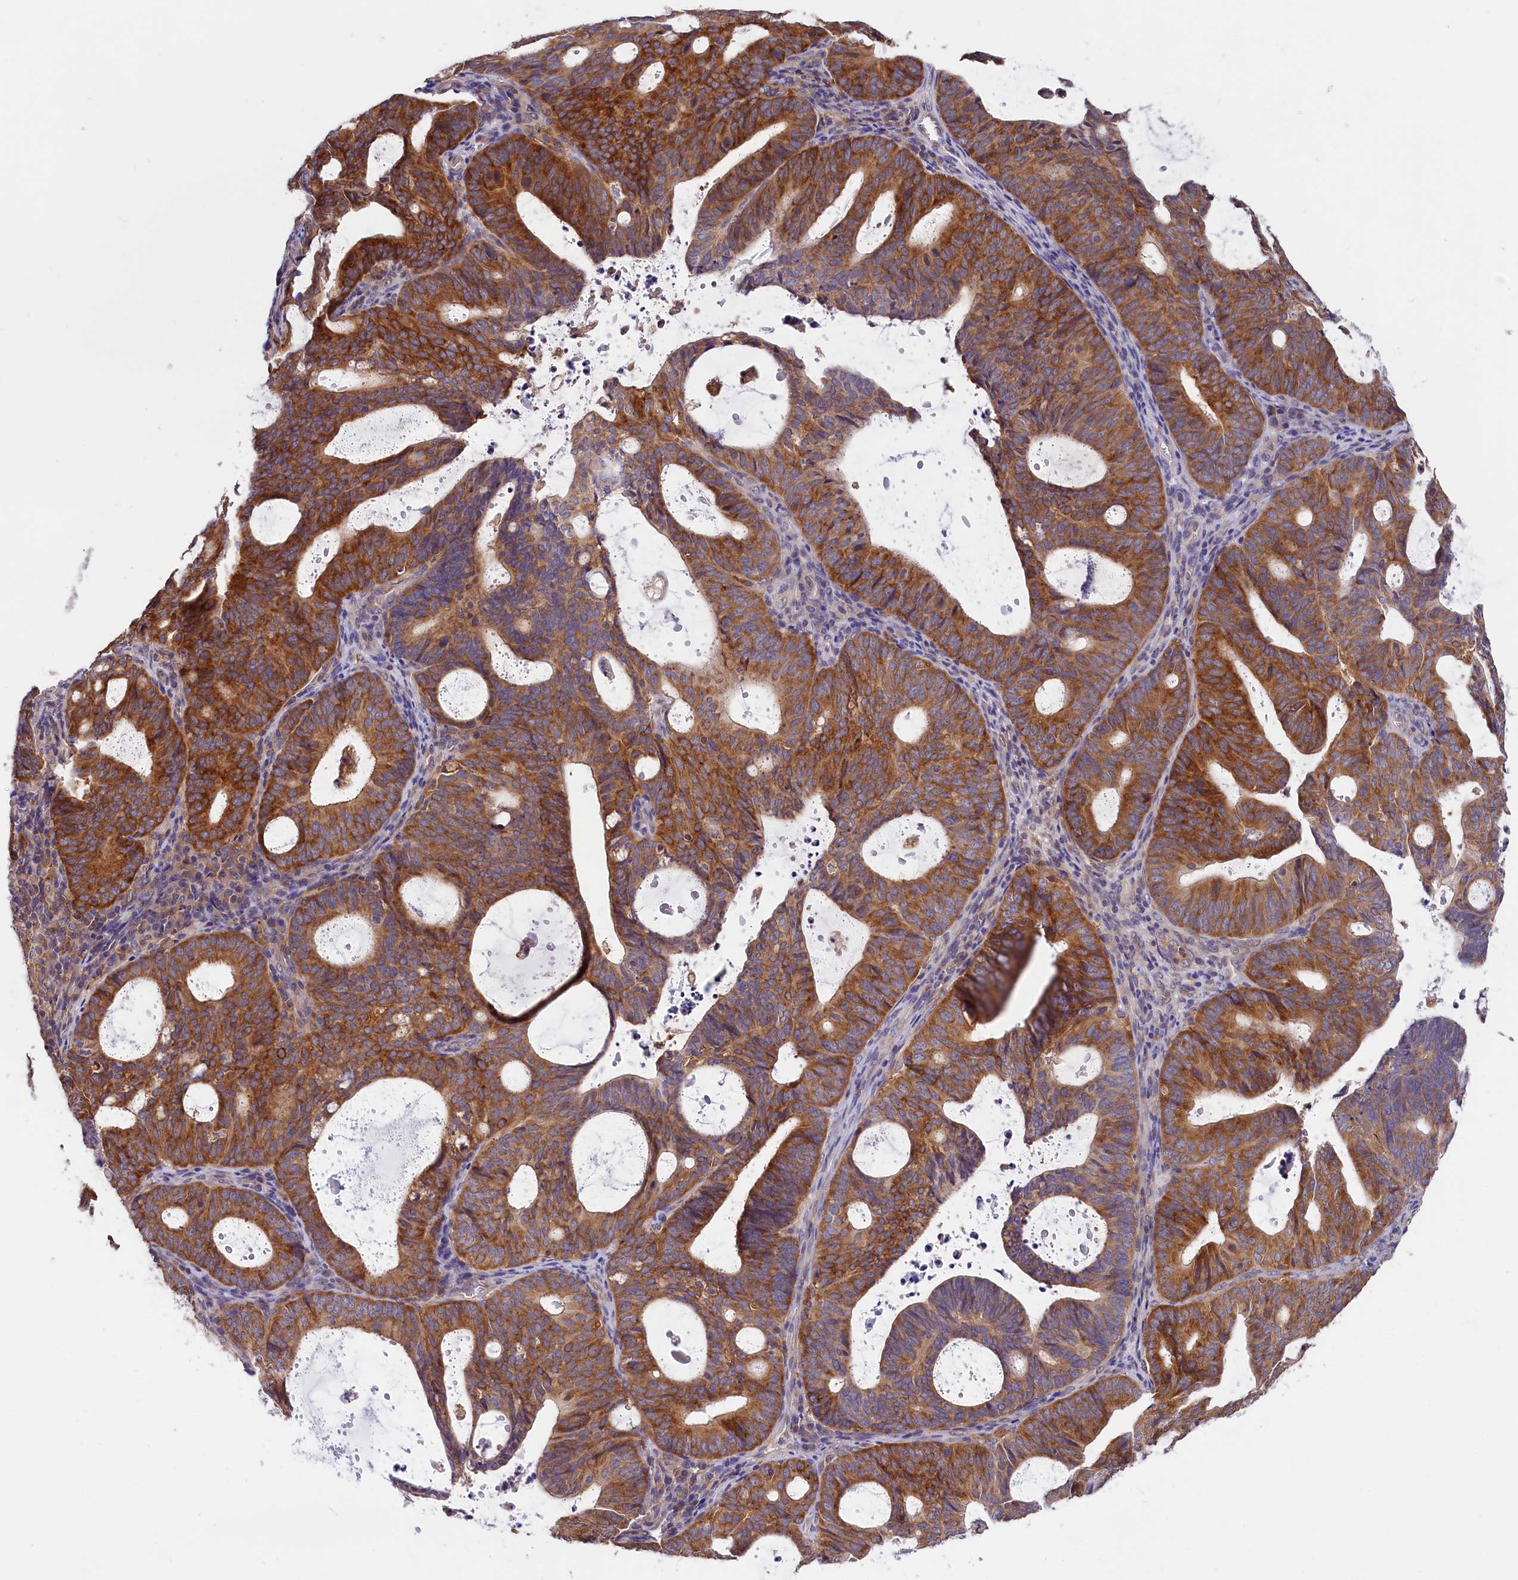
{"staining": {"intensity": "moderate", "quantity": ">75%", "location": "cytoplasmic/membranous"}, "tissue": "endometrial cancer", "cell_type": "Tumor cells", "image_type": "cancer", "snomed": [{"axis": "morphology", "description": "Adenocarcinoma, NOS"}, {"axis": "topography", "description": "Uterus"}], "caption": "Brown immunohistochemical staining in human endometrial cancer (adenocarcinoma) demonstrates moderate cytoplasmic/membranous staining in about >75% of tumor cells. The staining was performed using DAB (3,3'-diaminobenzidine) to visualize the protein expression in brown, while the nuclei were stained in blue with hematoxylin (Magnification: 20x).", "gene": "OAS3", "patient": {"sex": "female", "age": 83}}